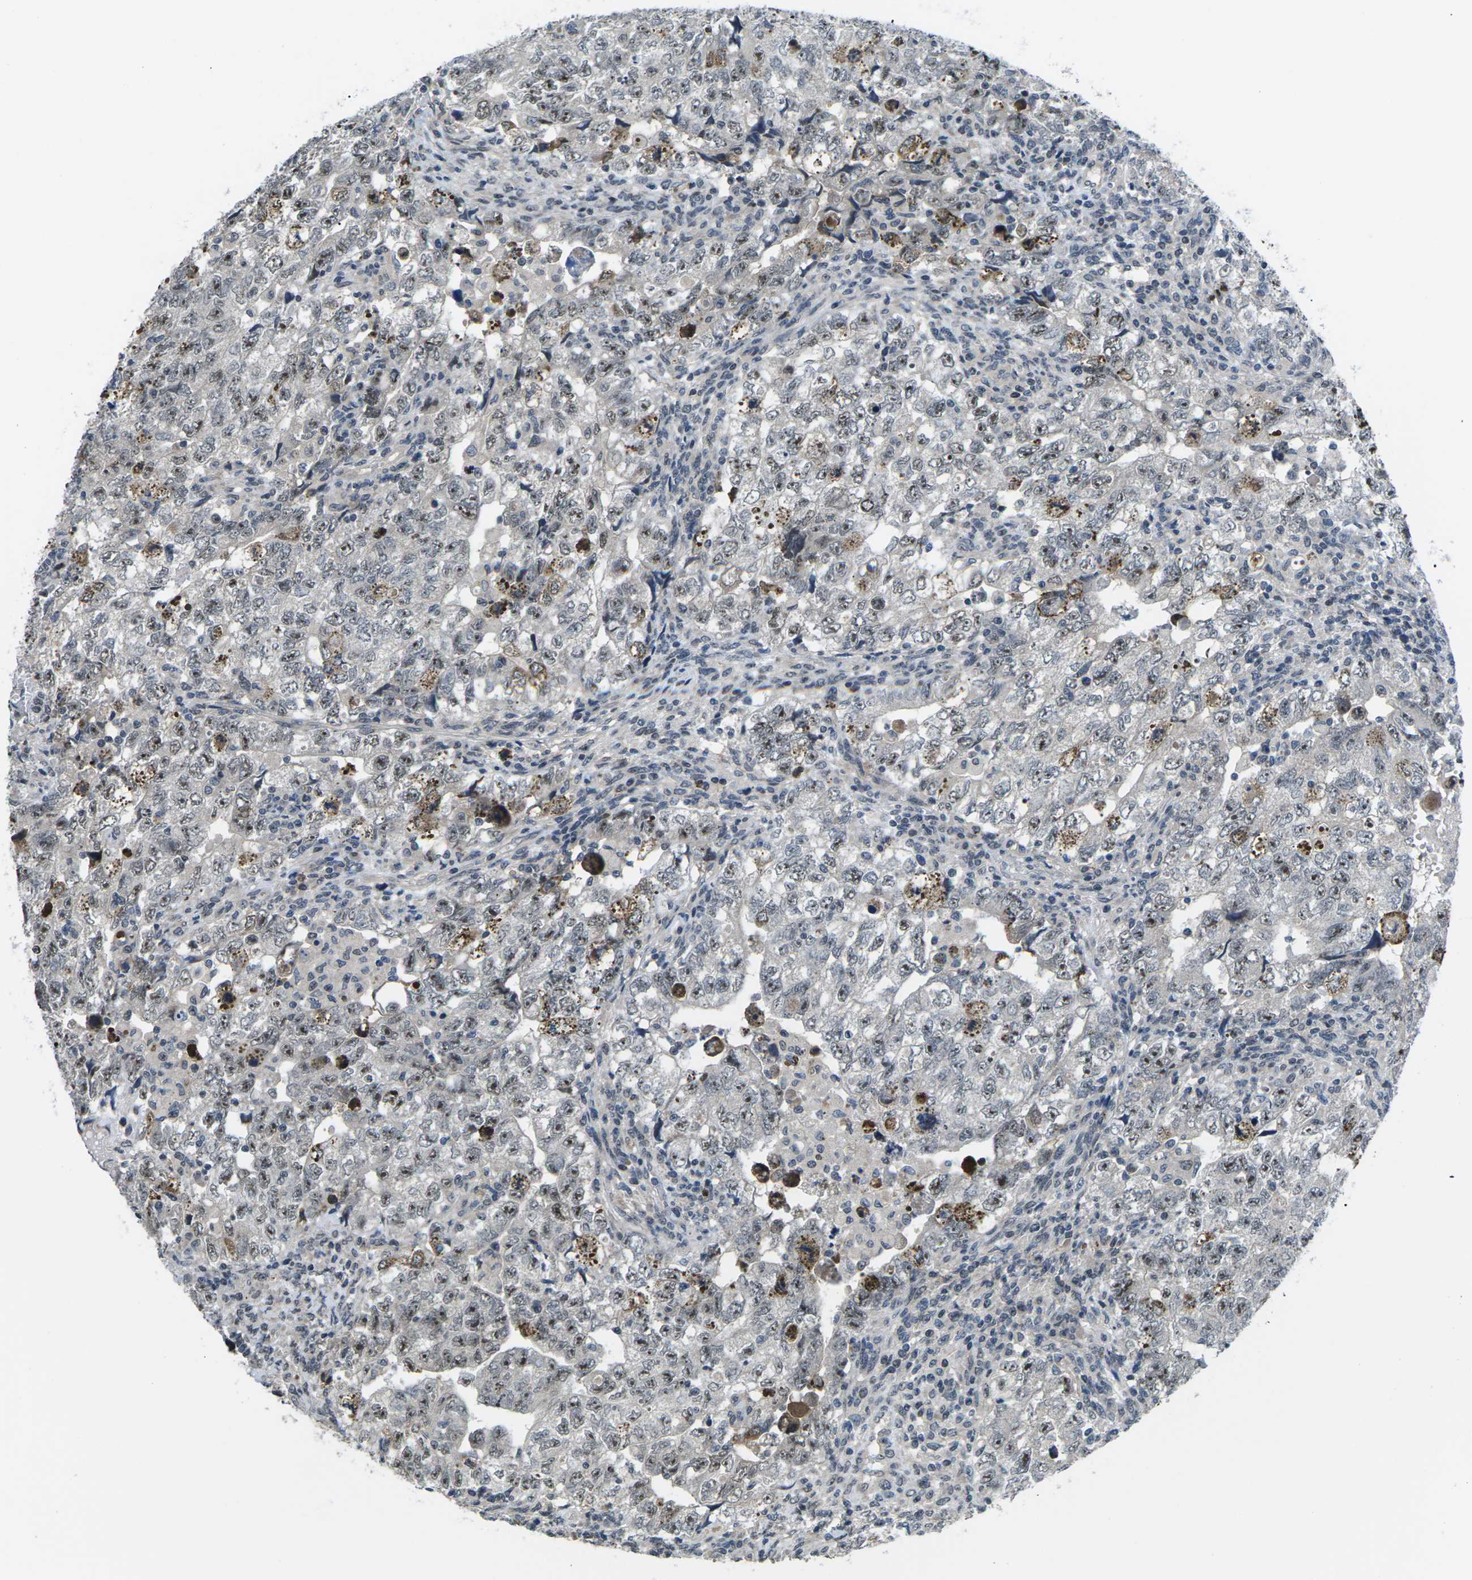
{"staining": {"intensity": "weak", "quantity": "25%-75%", "location": "nuclear"}, "tissue": "testis cancer", "cell_type": "Tumor cells", "image_type": "cancer", "snomed": [{"axis": "morphology", "description": "Seminoma, NOS"}, {"axis": "topography", "description": "Testis"}], "caption": "DAB immunohistochemical staining of human seminoma (testis) displays weak nuclear protein positivity in approximately 25%-75% of tumor cells. The protein of interest is shown in brown color, while the nuclei are stained blue.", "gene": "NSRP1", "patient": {"sex": "male", "age": 22}}